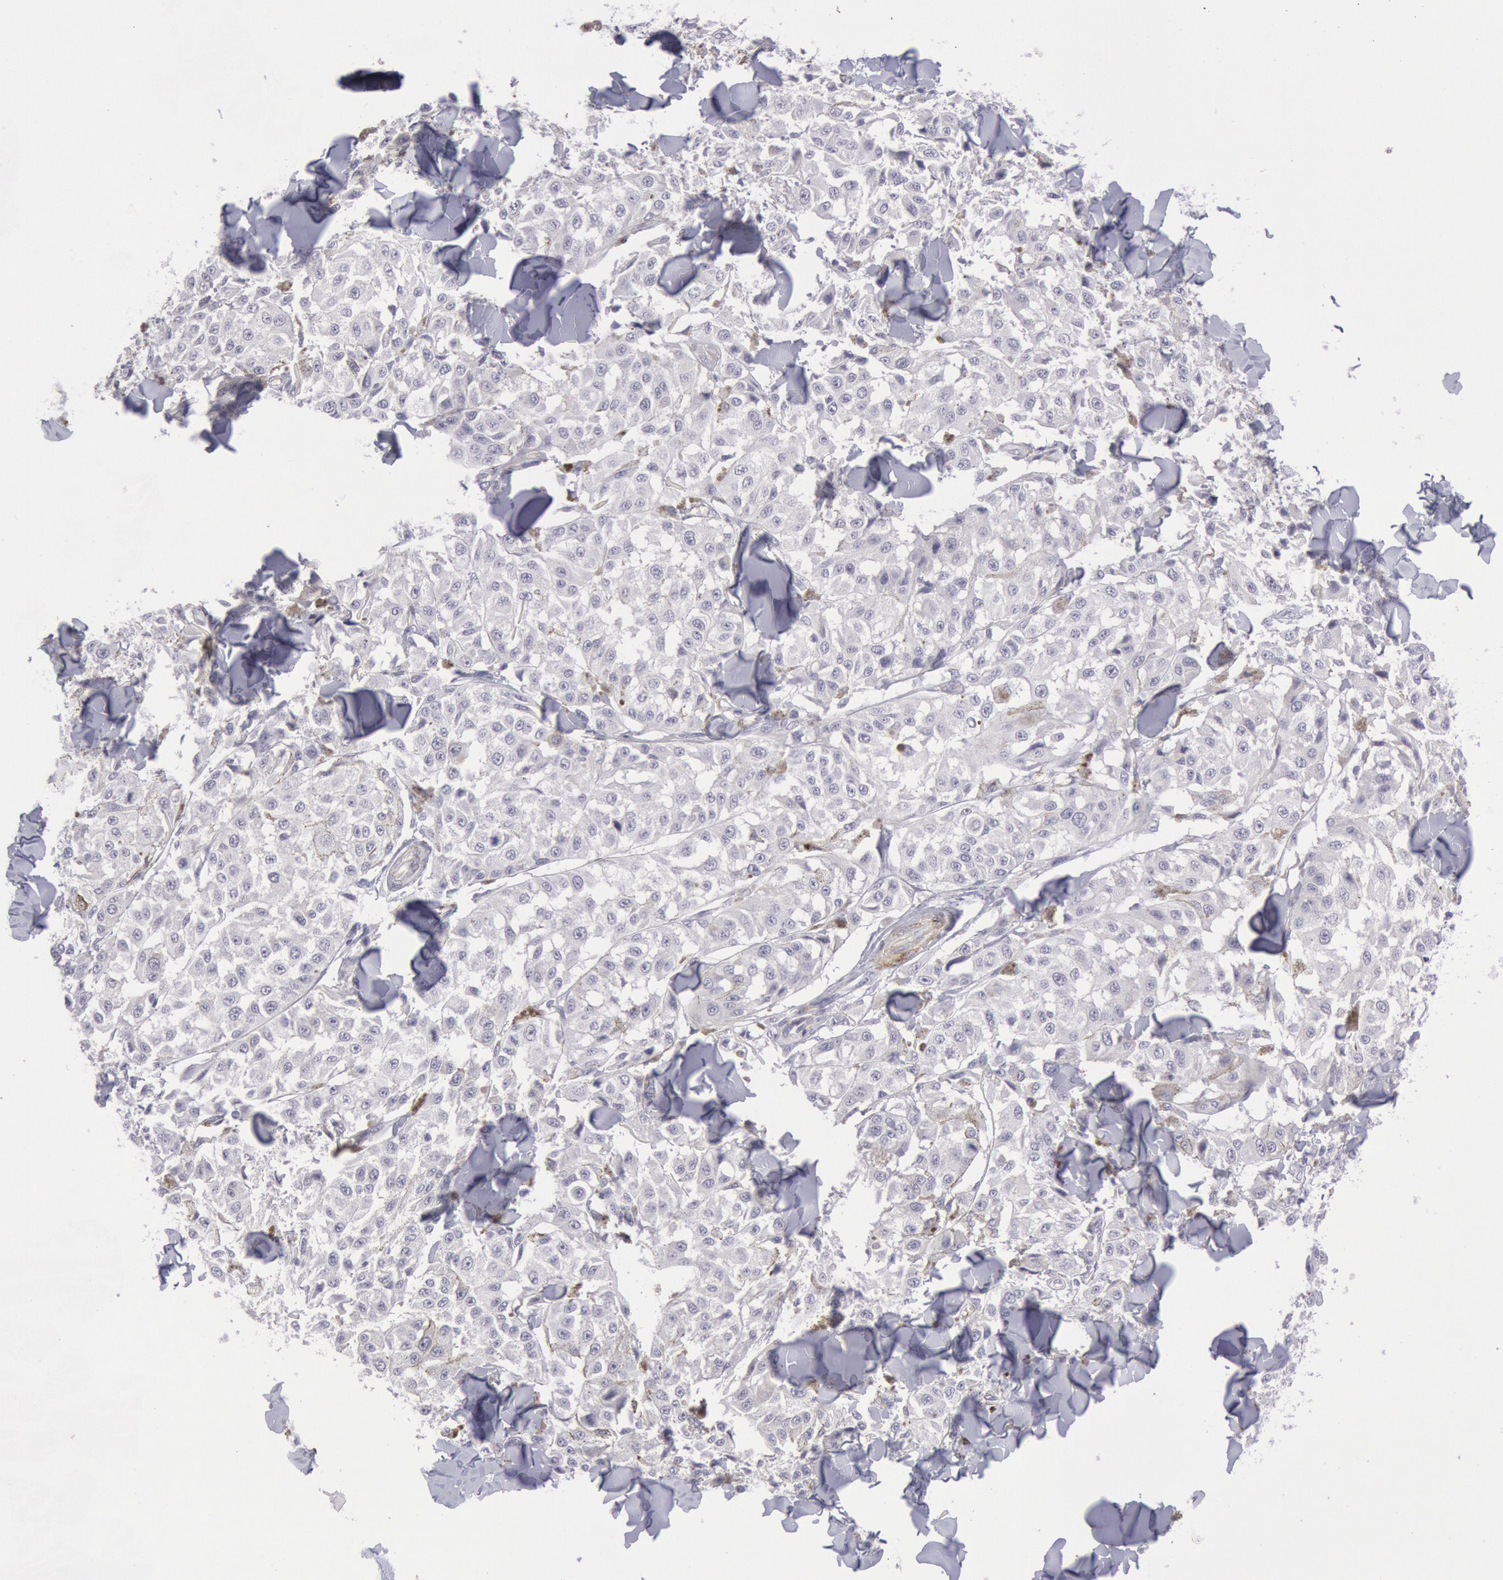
{"staining": {"intensity": "negative", "quantity": "none", "location": "none"}, "tissue": "melanoma", "cell_type": "Tumor cells", "image_type": "cancer", "snomed": [{"axis": "morphology", "description": "Malignant melanoma, NOS"}, {"axis": "topography", "description": "Skin"}], "caption": "The photomicrograph reveals no staining of tumor cells in melanoma.", "gene": "CDH13", "patient": {"sex": "female", "age": 64}}